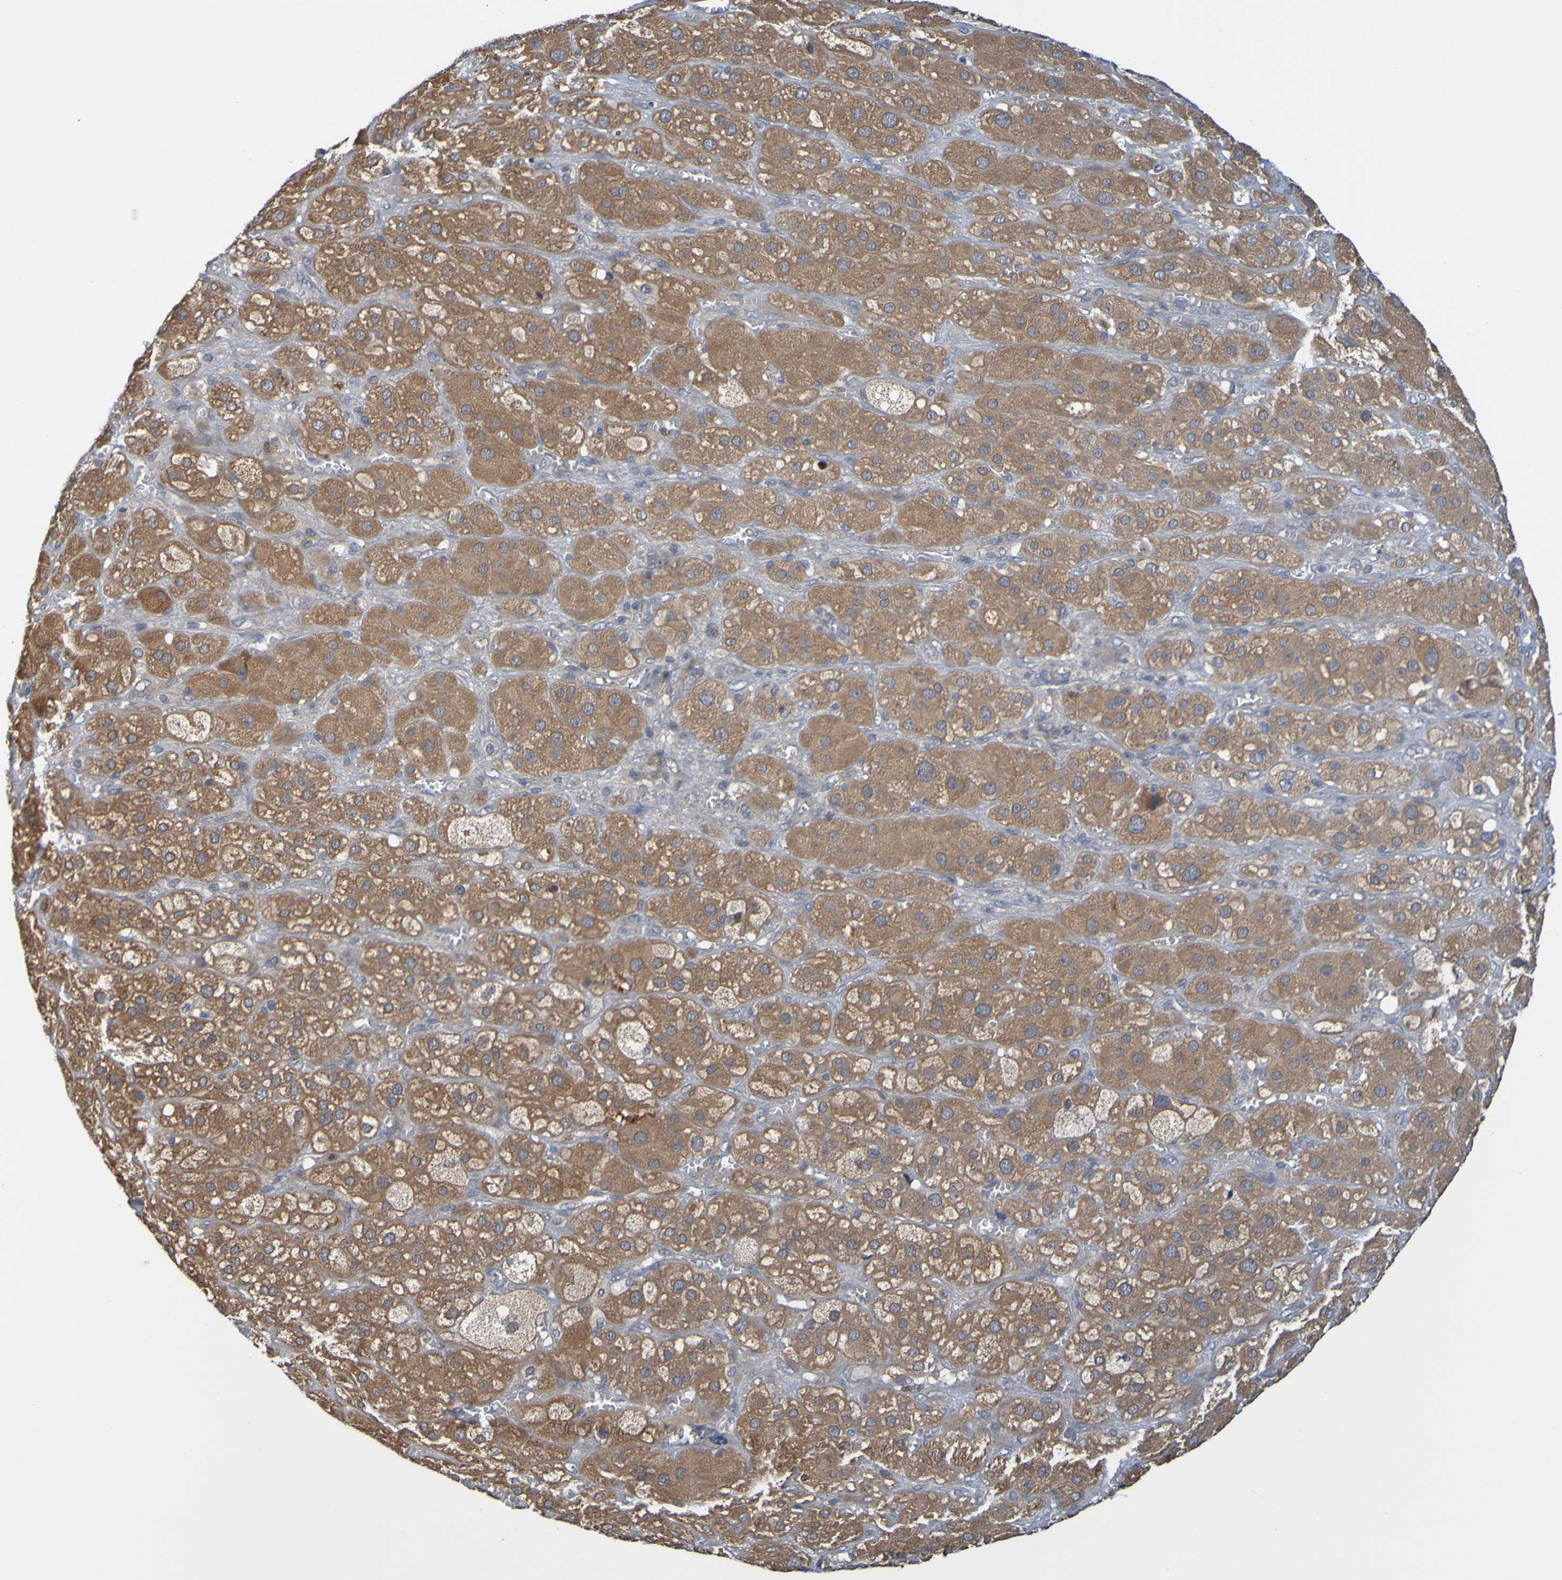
{"staining": {"intensity": "moderate", "quantity": ">75%", "location": "cytoplasmic/membranous"}, "tissue": "adrenal gland", "cell_type": "Glandular cells", "image_type": "normal", "snomed": [{"axis": "morphology", "description": "Normal tissue, NOS"}, {"axis": "topography", "description": "Adrenal gland"}], "caption": "Protein staining of unremarkable adrenal gland displays moderate cytoplasmic/membranous positivity in approximately >75% of glandular cells.", "gene": "NAV2", "patient": {"sex": "female", "age": 47}}